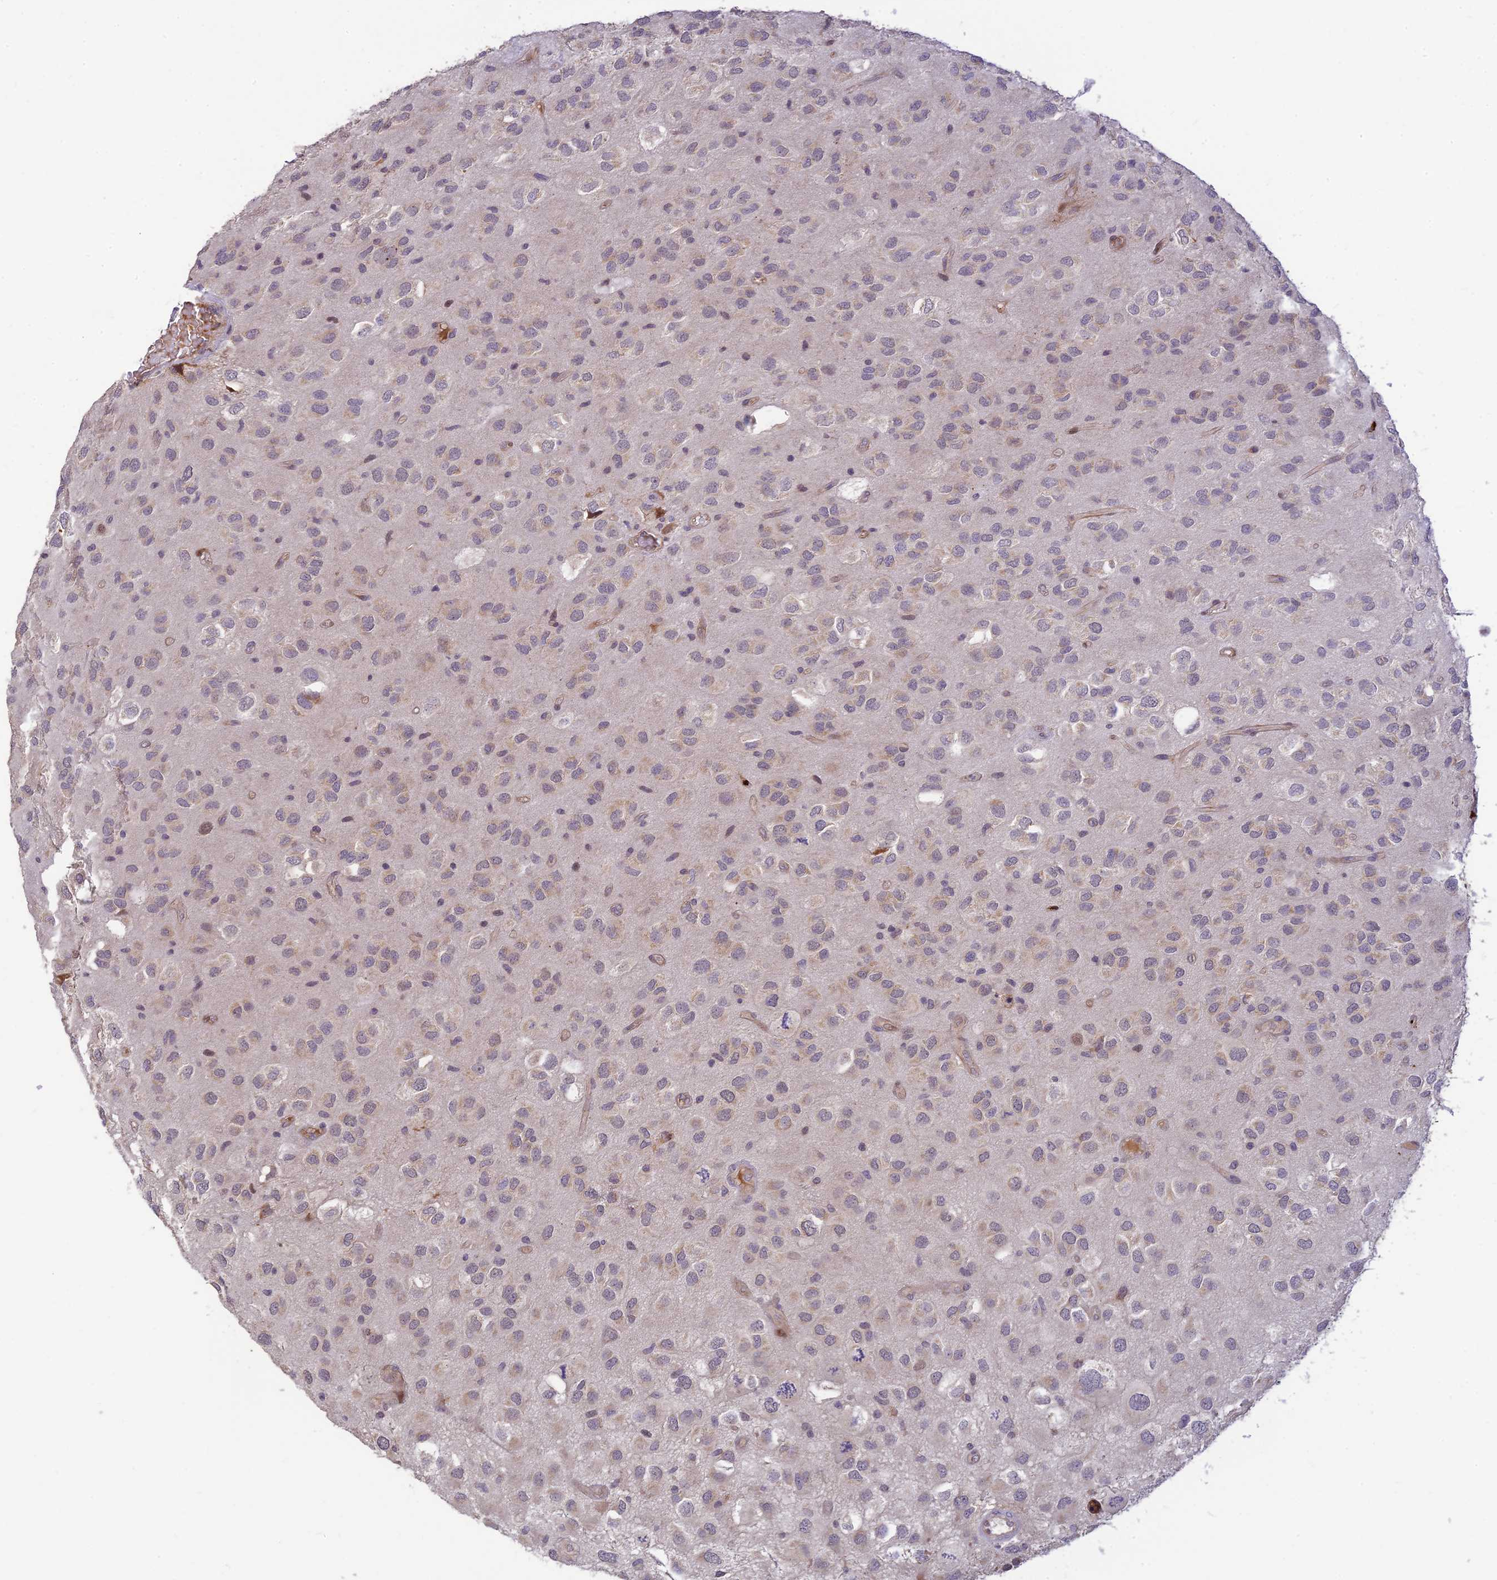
{"staining": {"intensity": "weak", "quantity": "<25%", "location": "cytoplasmic/membranous"}, "tissue": "glioma", "cell_type": "Tumor cells", "image_type": "cancer", "snomed": [{"axis": "morphology", "description": "Glioma, malignant, Low grade"}, {"axis": "topography", "description": "Brain"}], "caption": "High magnification brightfield microscopy of glioma stained with DAB (brown) and counterstained with hematoxylin (blue): tumor cells show no significant staining. (DAB (3,3'-diaminobenzidine) immunohistochemistry, high magnification).", "gene": "ASPDH", "patient": {"sex": "male", "age": 66}}